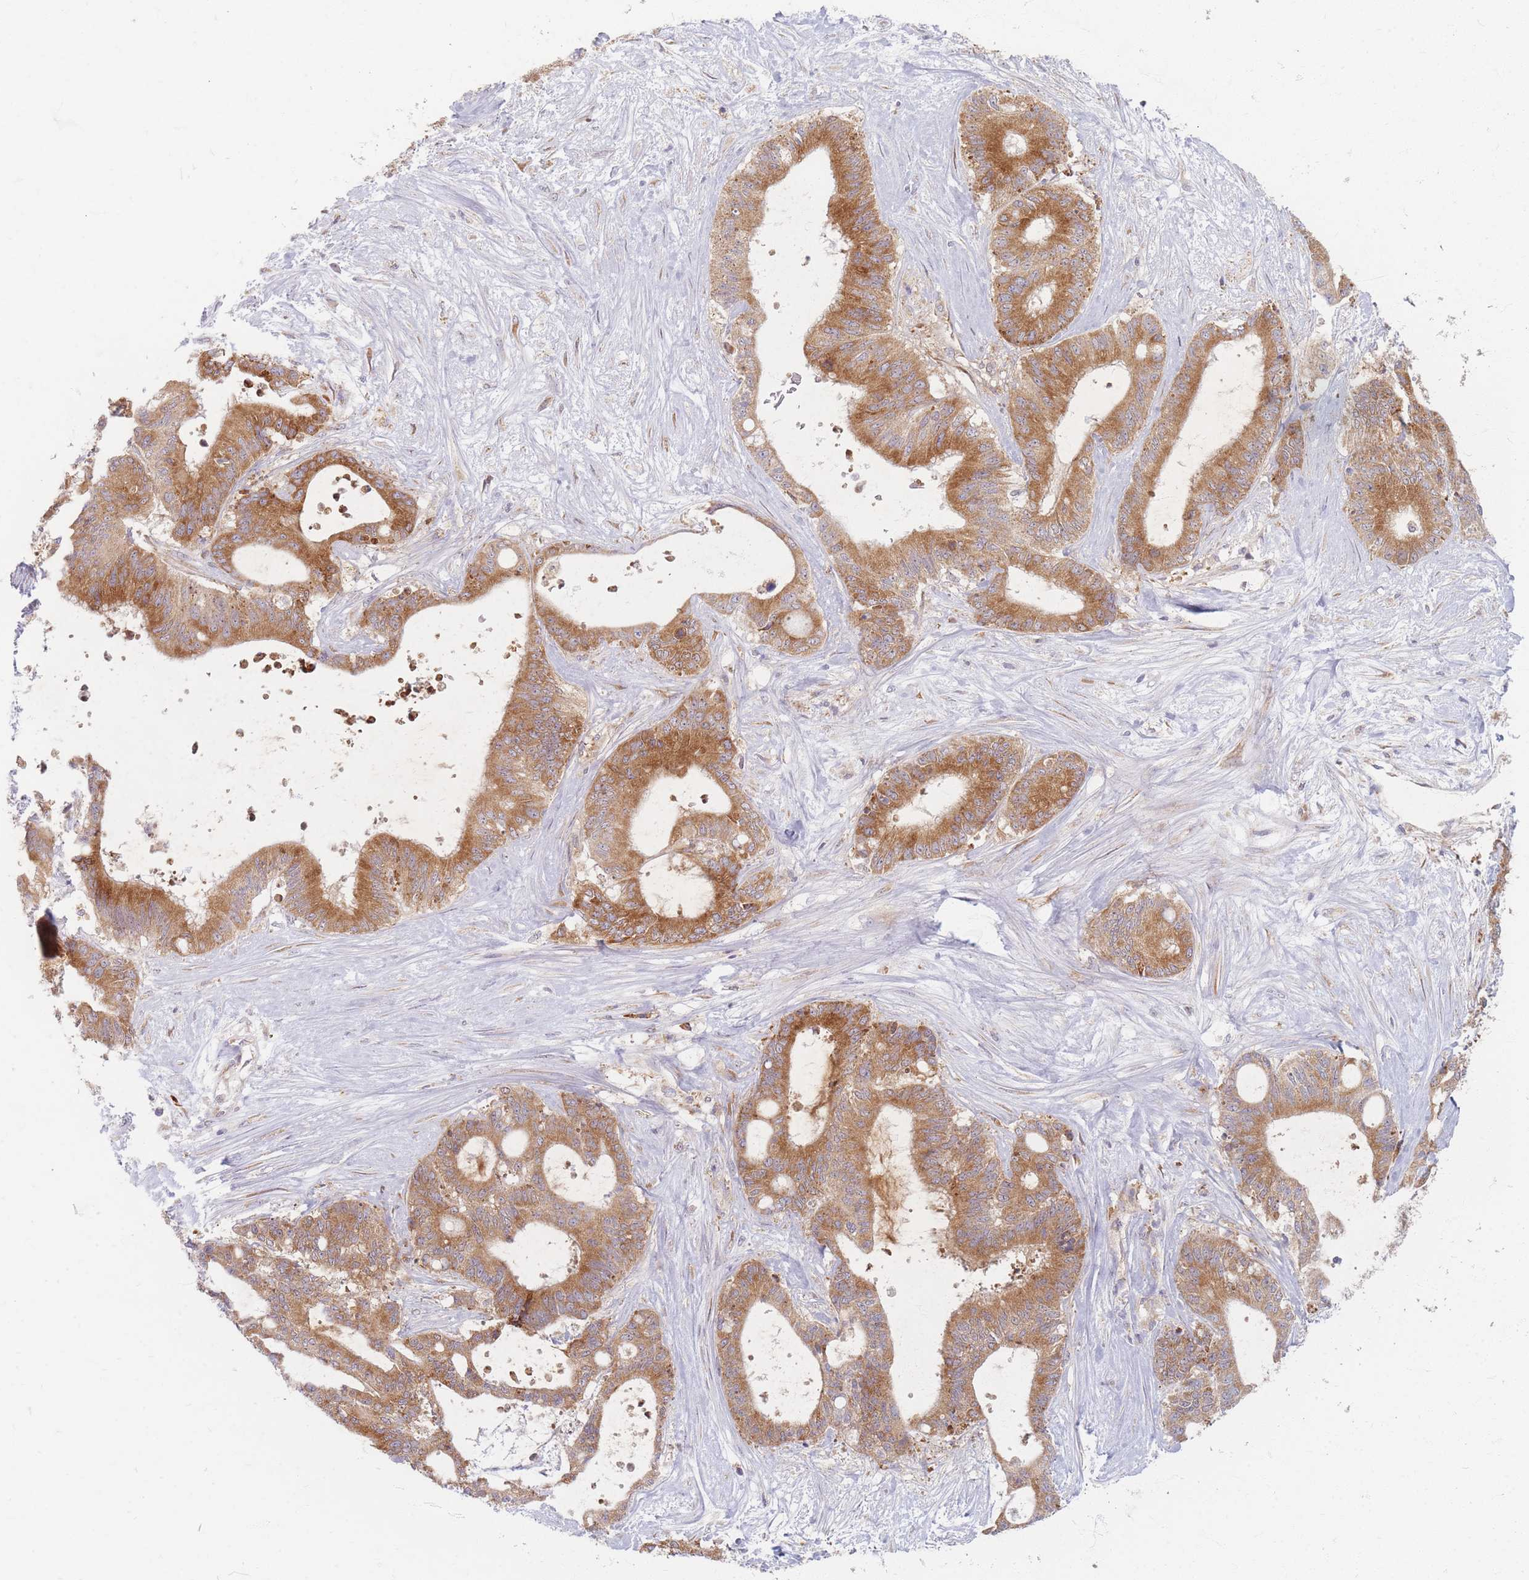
{"staining": {"intensity": "moderate", "quantity": ">75%", "location": "cytoplasmic/membranous"}, "tissue": "liver cancer", "cell_type": "Tumor cells", "image_type": "cancer", "snomed": [{"axis": "morphology", "description": "Normal tissue, NOS"}, {"axis": "morphology", "description": "Cholangiocarcinoma"}, {"axis": "topography", "description": "Liver"}, {"axis": "topography", "description": "Peripheral nerve tissue"}], "caption": "Tumor cells exhibit moderate cytoplasmic/membranous expression in approximately >75% of cells in cholangiocarcinoma (liver).", "gene": "SMIM14", "patient": {"sex": "female", "age": 73}}